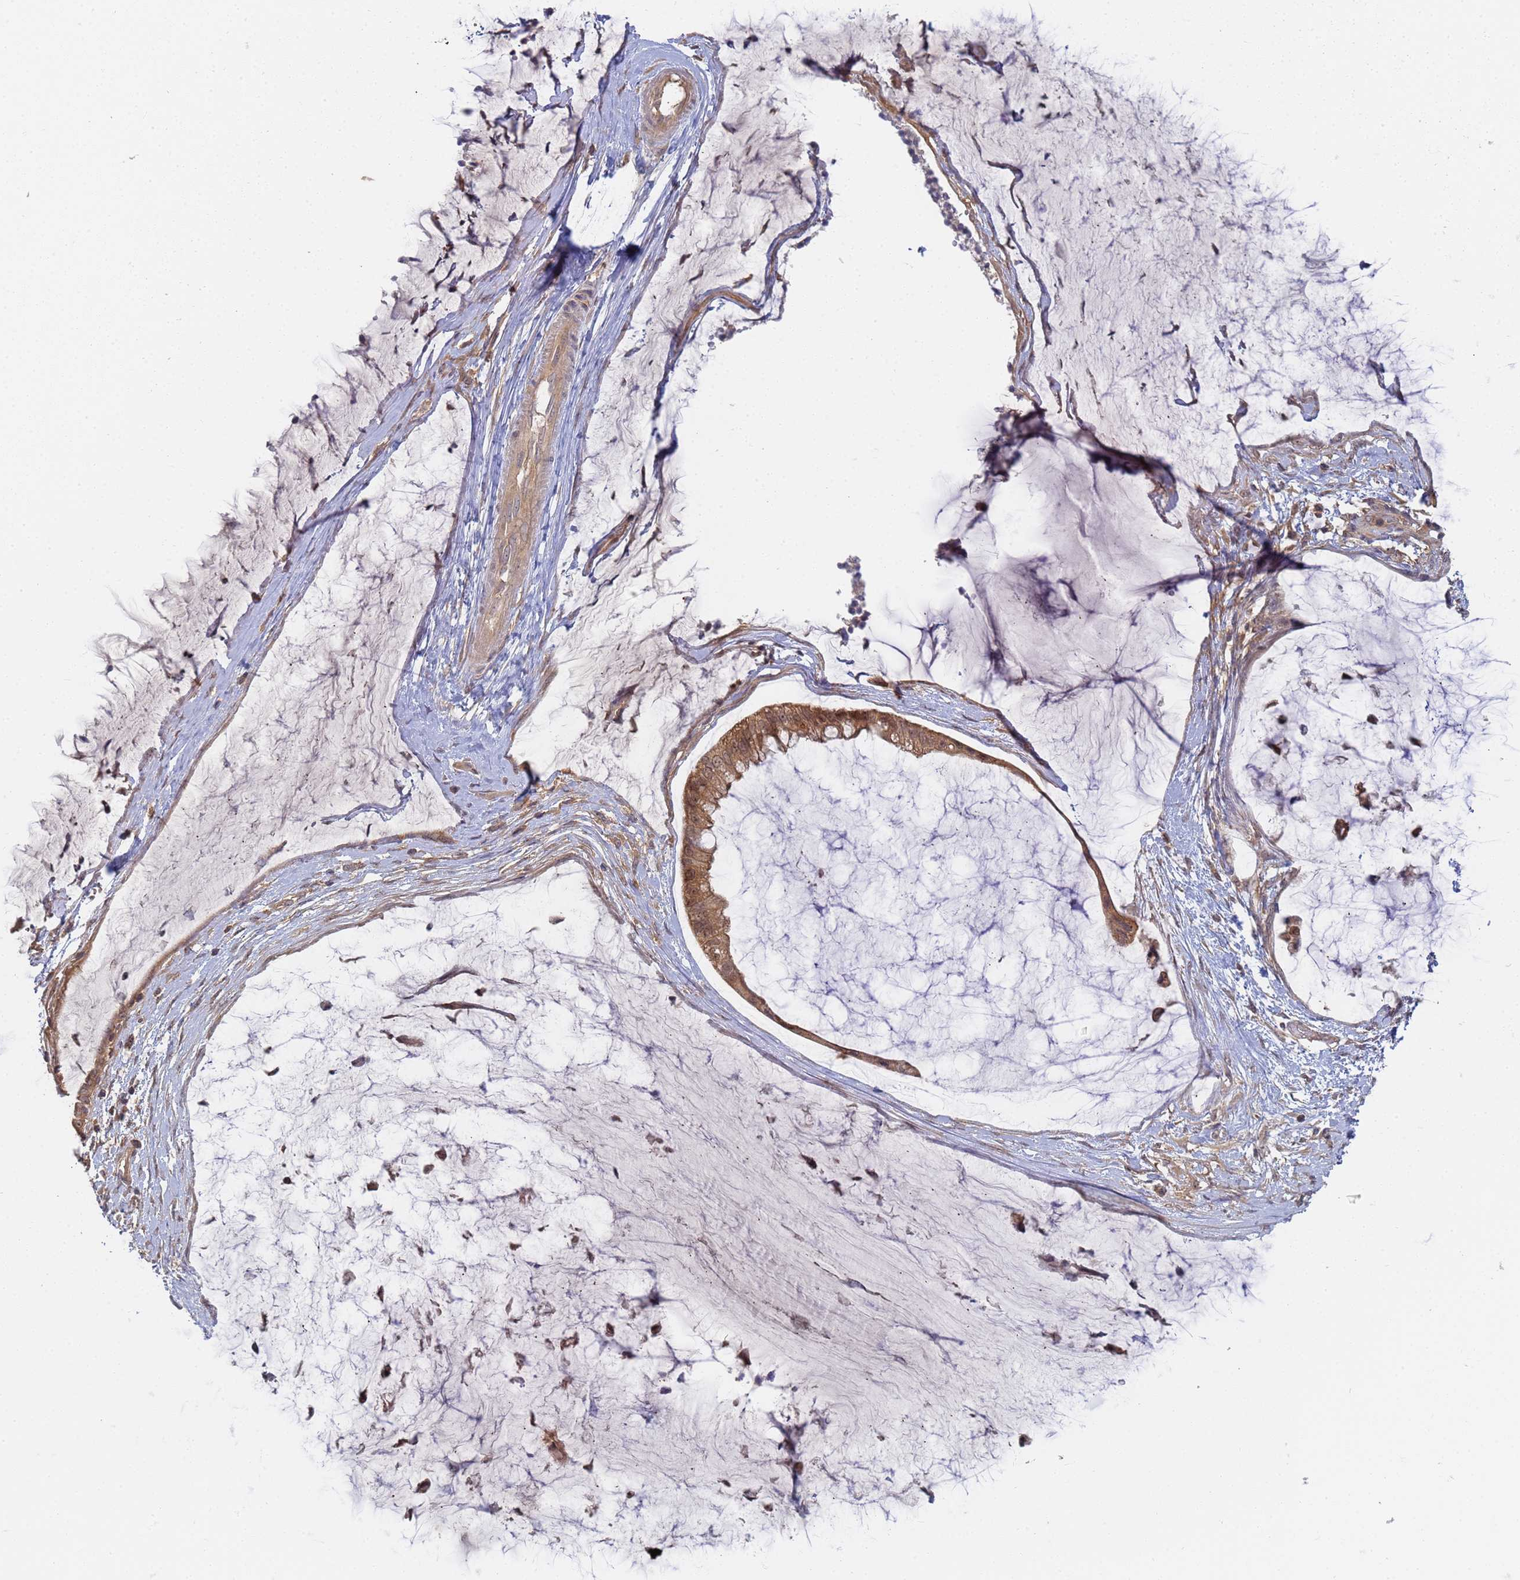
{"staining": {"intensity": "moderate", "quantity": ">75%", "location": "cytoplasmic/membranous,nuclear"}, "tissue": "ovarian cancer", "cell_type": "Tumor cells", "image_type": "cancer", "snomed": [{"axis": "morphology", "description": "Cystadenocarcinoma, mucinous, NOS"}, {"axis": "topography", "description": "Ovary"}], "caption": "Human ovarian cancer stained with a brown dye displays moderate cytoplasmic/membranous and nuclear positive positivity in approximately >75% of tumor cells.", "gene": "SHARPIN", "patient": {"sex": "female", "age": 39}}